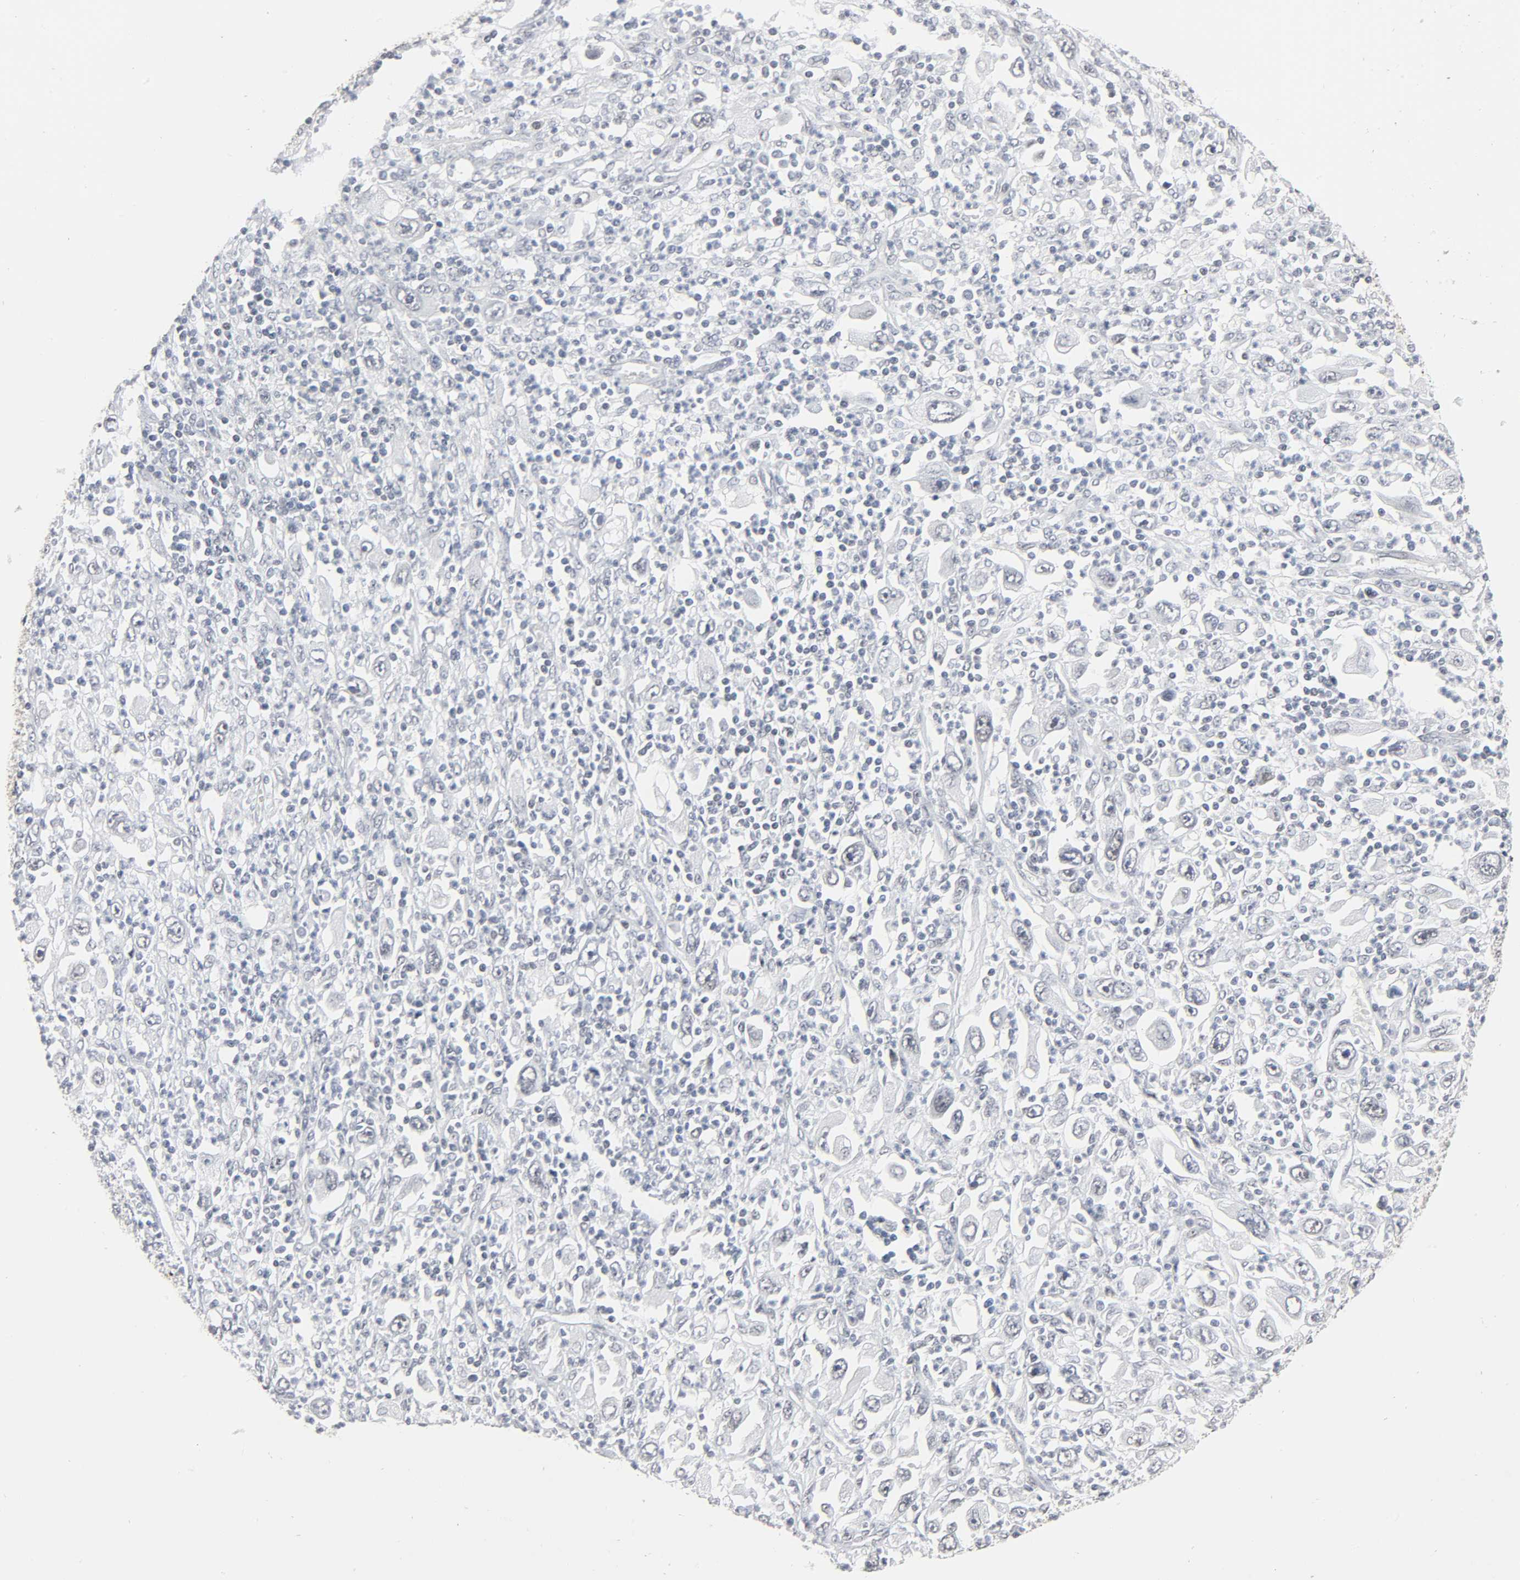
{"staining": {"intensity": "negative", "quantity": "none", "location": "none"}, "tissue": "melanoma", "cell_type": "Tumor cells", "image_type": "cancer", "snomed": [{"axis": "morphology", "description": "Malignant melanoma, Metastatic site"}, {"axis": "topography", "description": "Skin"}], "caption": "High power microscopy micrograph of an immunohistochemistry (IHC) micrograph of malignant melanoma (metastatic site), revealing no significant positivity in tumor cells. (IHC, brightfield microscopy, high magnification).", "gene": "MUC1", "patient": {"sex": "female", "age": 56}}